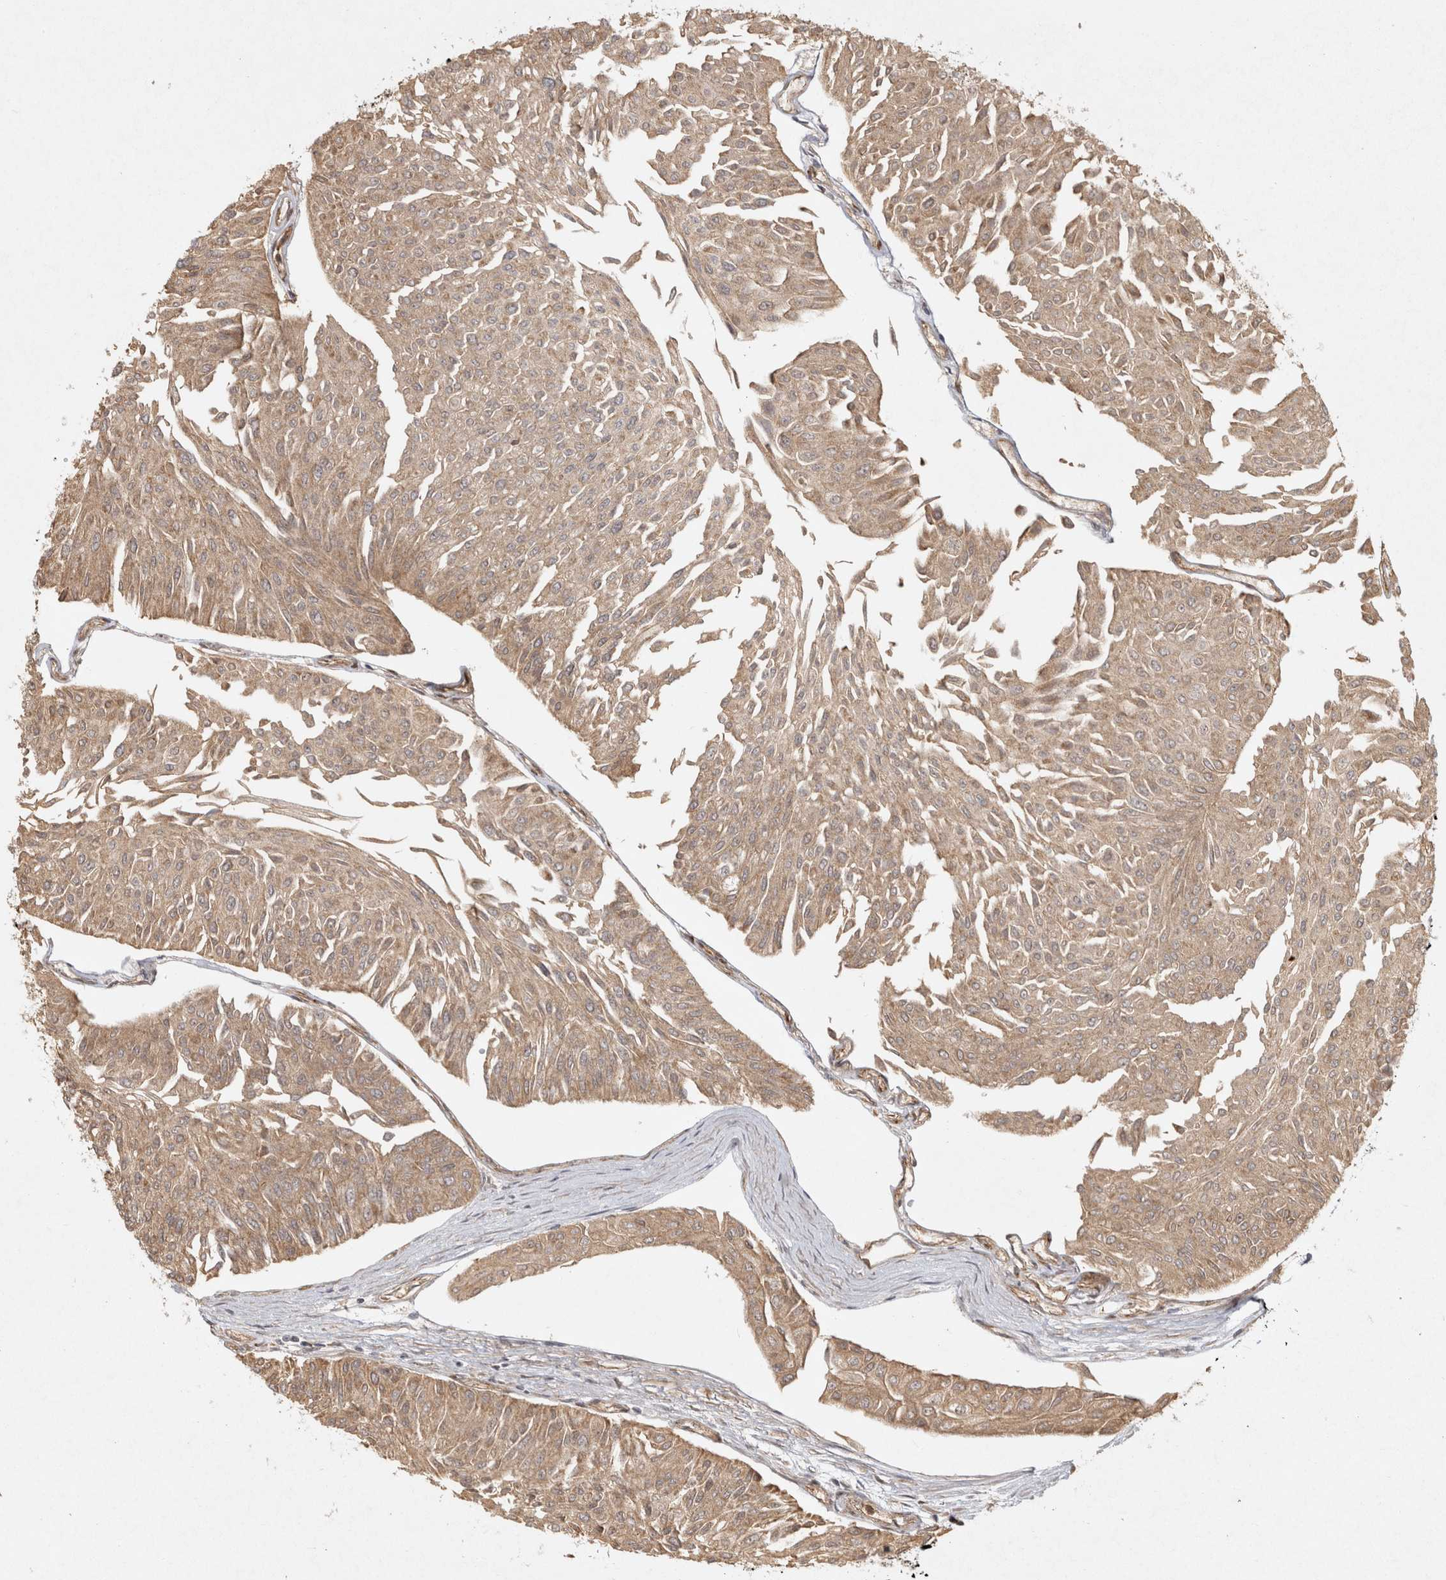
{"staining": {"intensity": "weak", "quantity": ">75%", "location": "cytoplasmic/membranous"}, "tissue": "urothelial cancer", "cell_type": "Tumor cells", "image_type": "cancer", "snomed": [{"axis": "morphology", "description": "Urothelial carcinoma, Low grade"}, {"axis": "topography", "description": "Urinary bladder"}], "caption": "A photomicrograph showing weak cytoplasmic/membranous expression in about >75% of tumor cells in urothelial carcinoma (low-grade), as visualized by brown immunohistochemical staining.", "gene": "CAMSAP2", "patient": {"sex": "male", "age": 67}}